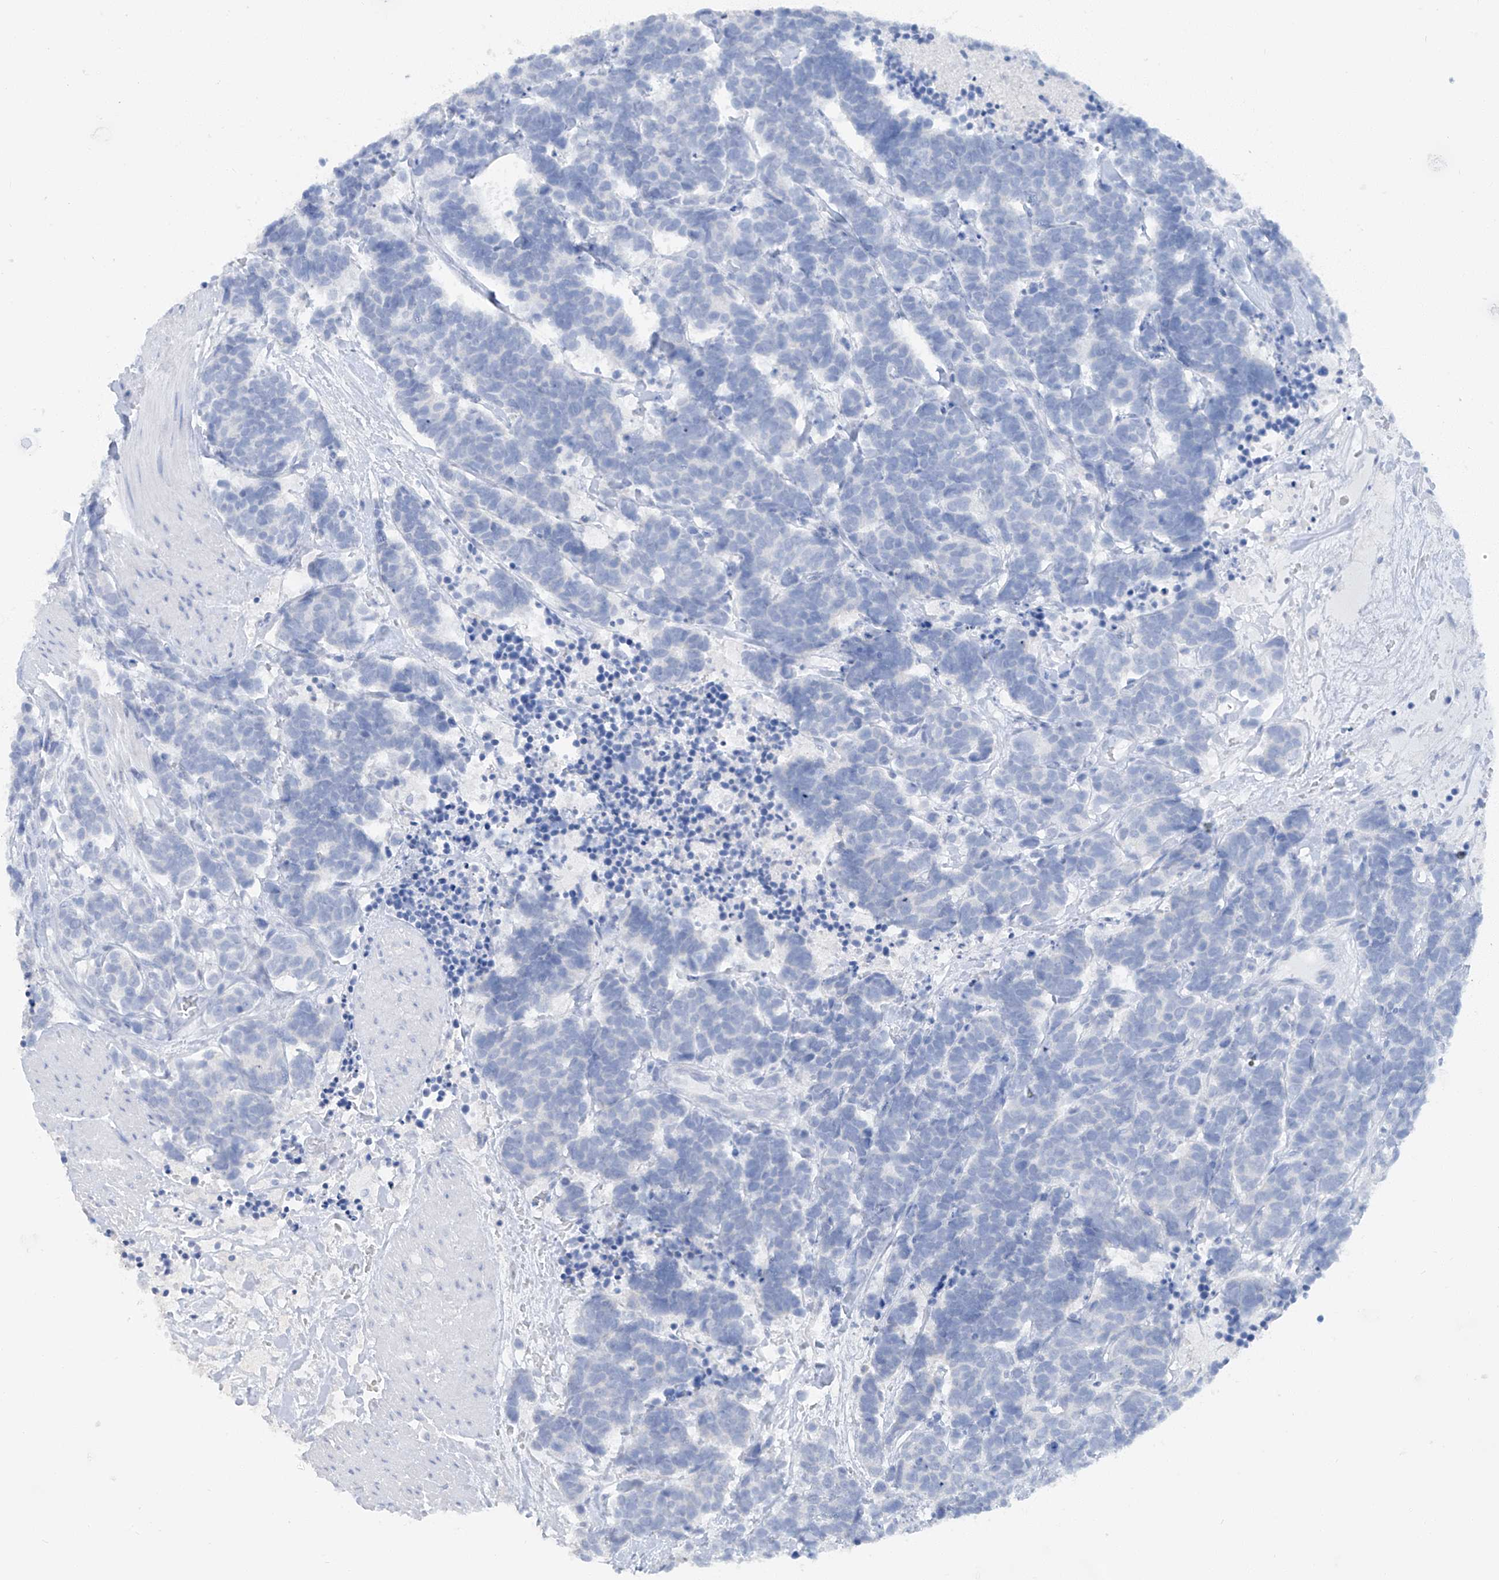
{"staining": {"intensity": "negative", "quantity": "none", "location": "none"}, "tissue": "carcinoid", "cell_type": "Tumor cells", "image_type": "cancer", "snomed": [{"axis": "morphology", "description": "Carcinoma, NOS"}, {"axis": "morphology", "description": "Carcinoid, malignant, NOS"}, {"axis": "topography", "description": "Urinary bladder"}], "caption": "Immunohistochemical staining of carcinoid (malignant) shows no significant staining in tumor cells. (Immunohistochemistry, brightfield microscopy, high magnification).", "gene": "HAS3", "patient": {"sex": "male", "age": 57}}